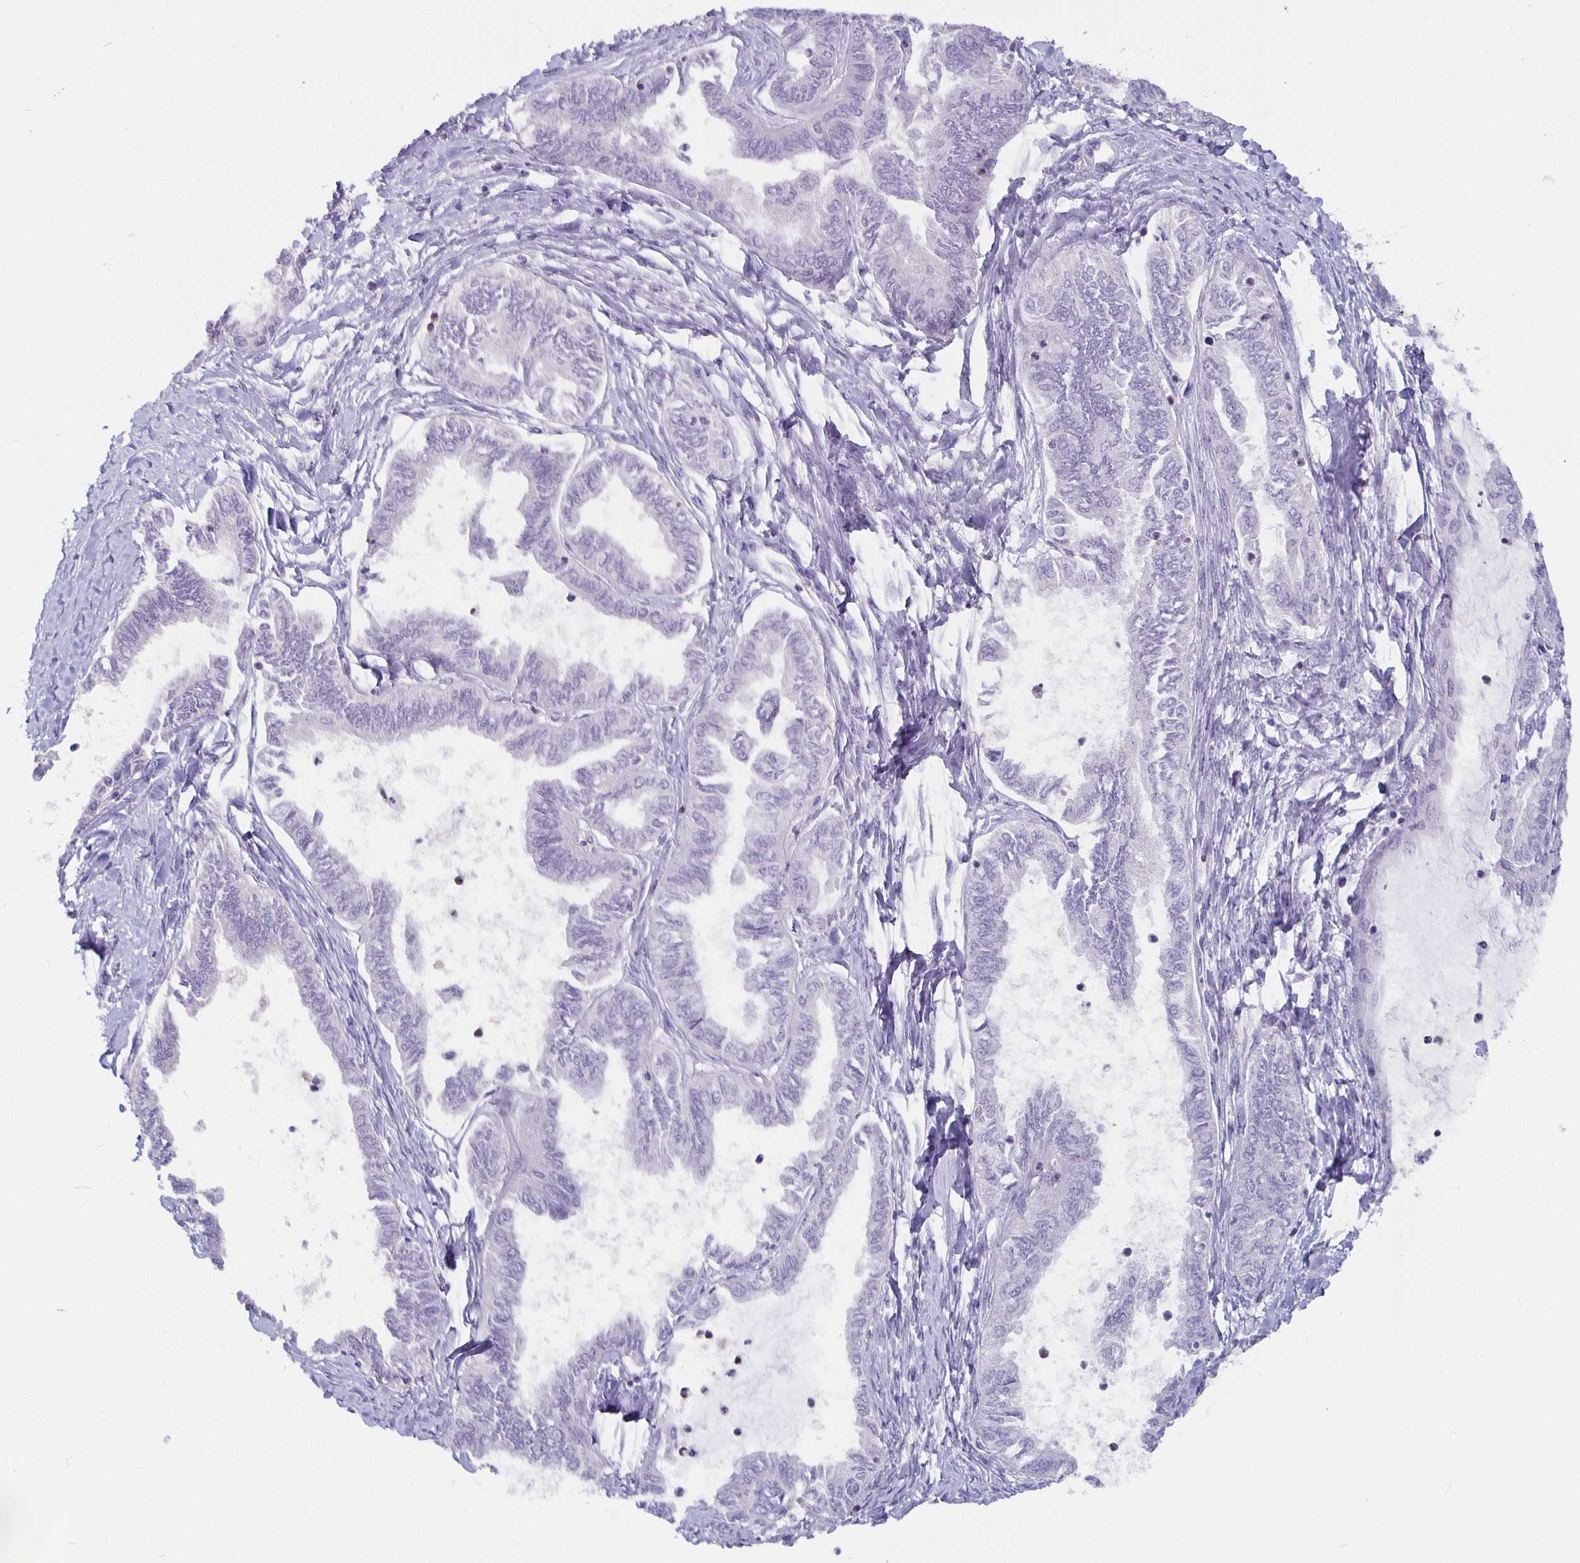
{"staining": {"intensity": "negative", "quantity": "none", "location": "none"}, "tissue": "ovarian cancer", "cell_type": "Tumor cells", "image_type": "cancer", "snomed": [{"axis": "morphology", "description": "Carcinoma, endometroid"}, {"axis": "topography", "description": "Ovary"}], "caption": "DAB (3,3'-diaminobenzidine) immunohistochemical staining of human endometroid carcinoma (ovarian) shows no significant expression in tumor cells.", "gene": "GPX4", "patient": {"sex": "female", "age": 70}}